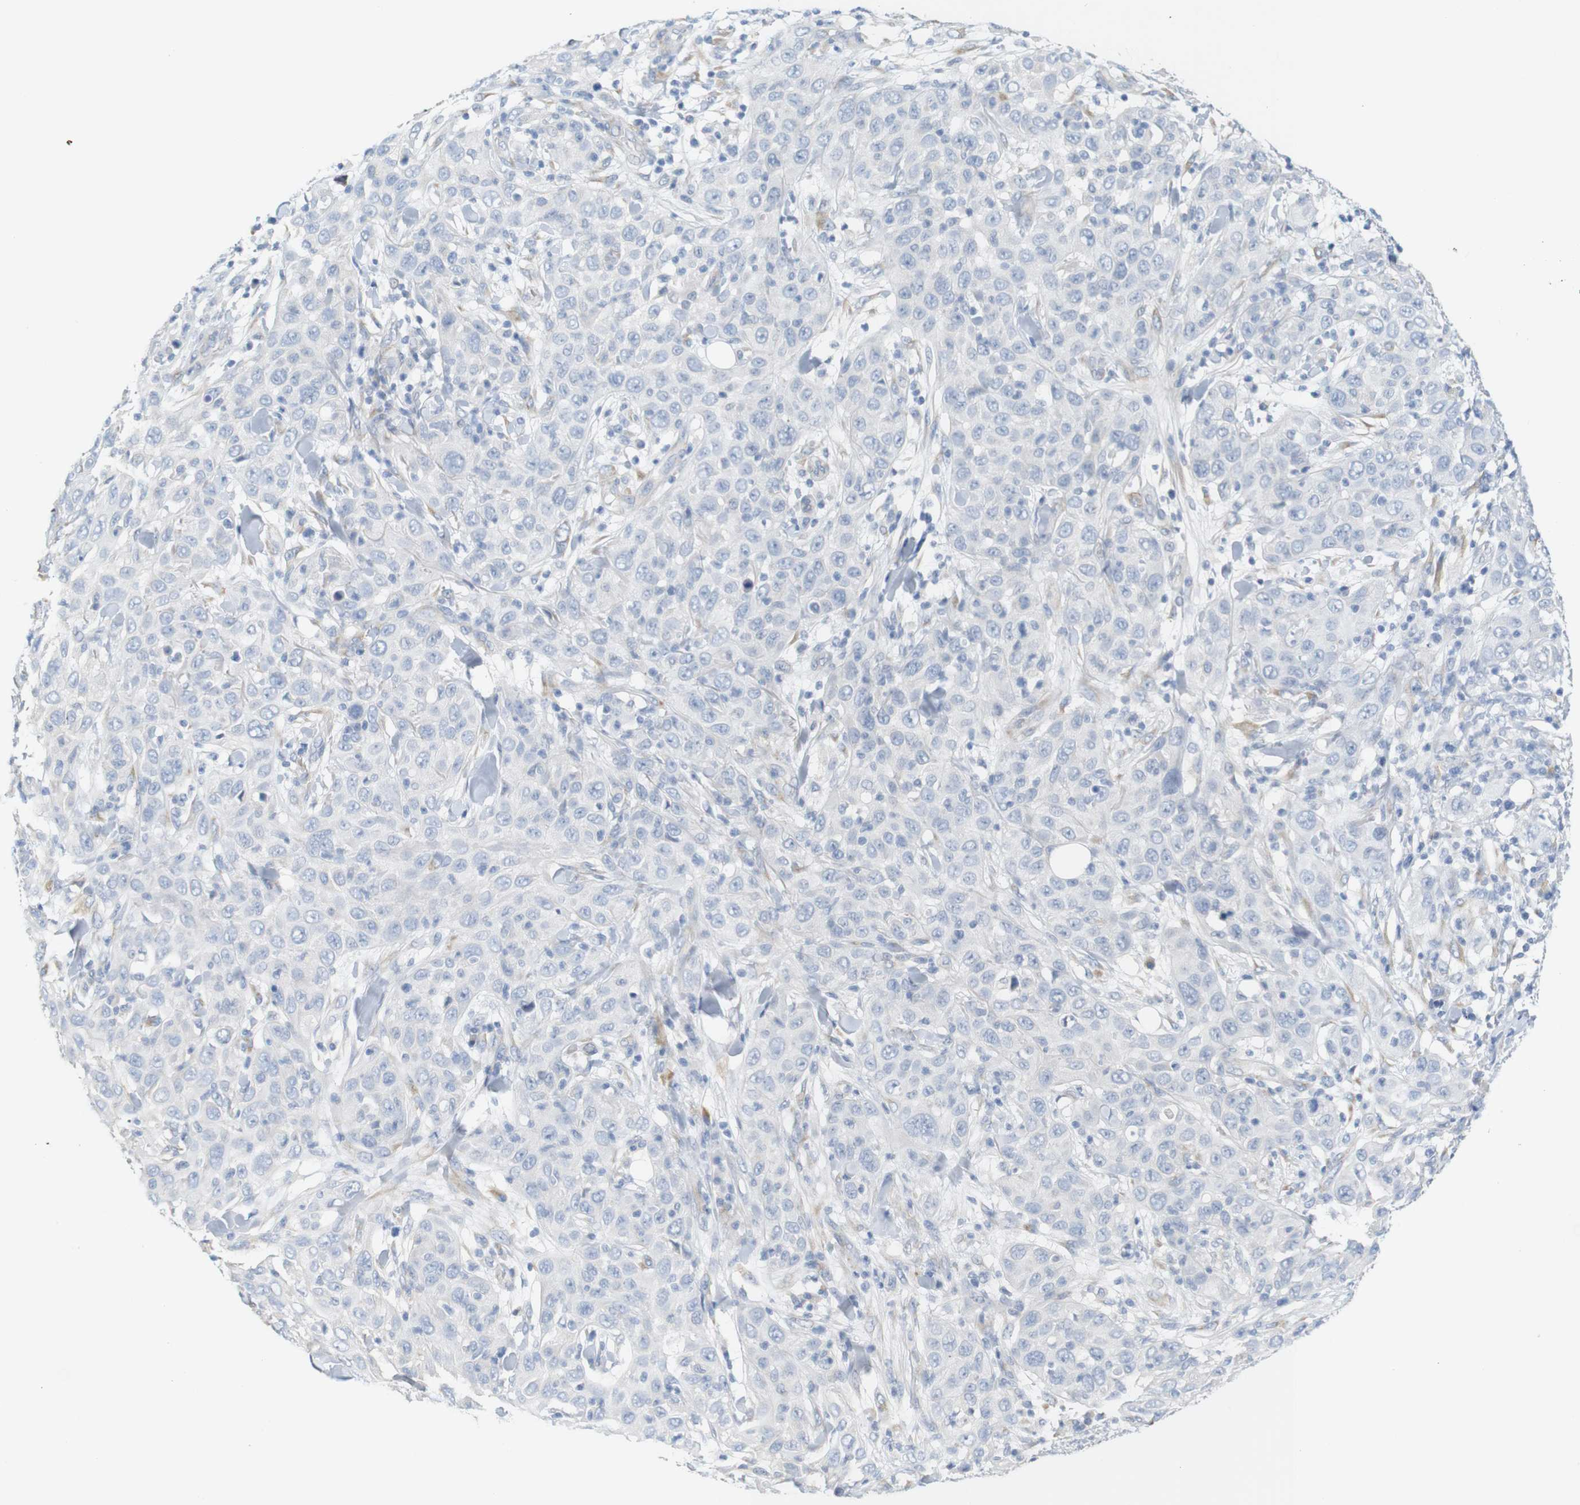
{"staining": {"intensity": "negative", "quantity": "none", "location": "none"}, "tissue": "skin cancer", "cell_type": "Tumor cells", "image_type": "cancer", "snomed": [{"axis": "morphology", "description": "Squamous cell carcinoma, NOS"}, {"axis": "topography", "description": "Skin"}], "caption": "High magnification brightfield microscopy of skin squamous cell carcinoma stained with DAB (brown) and counterstained with hematoxylin (blue): tumor cells show no significant positivity.", "gene": "RGS9", "patient": {"sex": "female", "age": 88}}